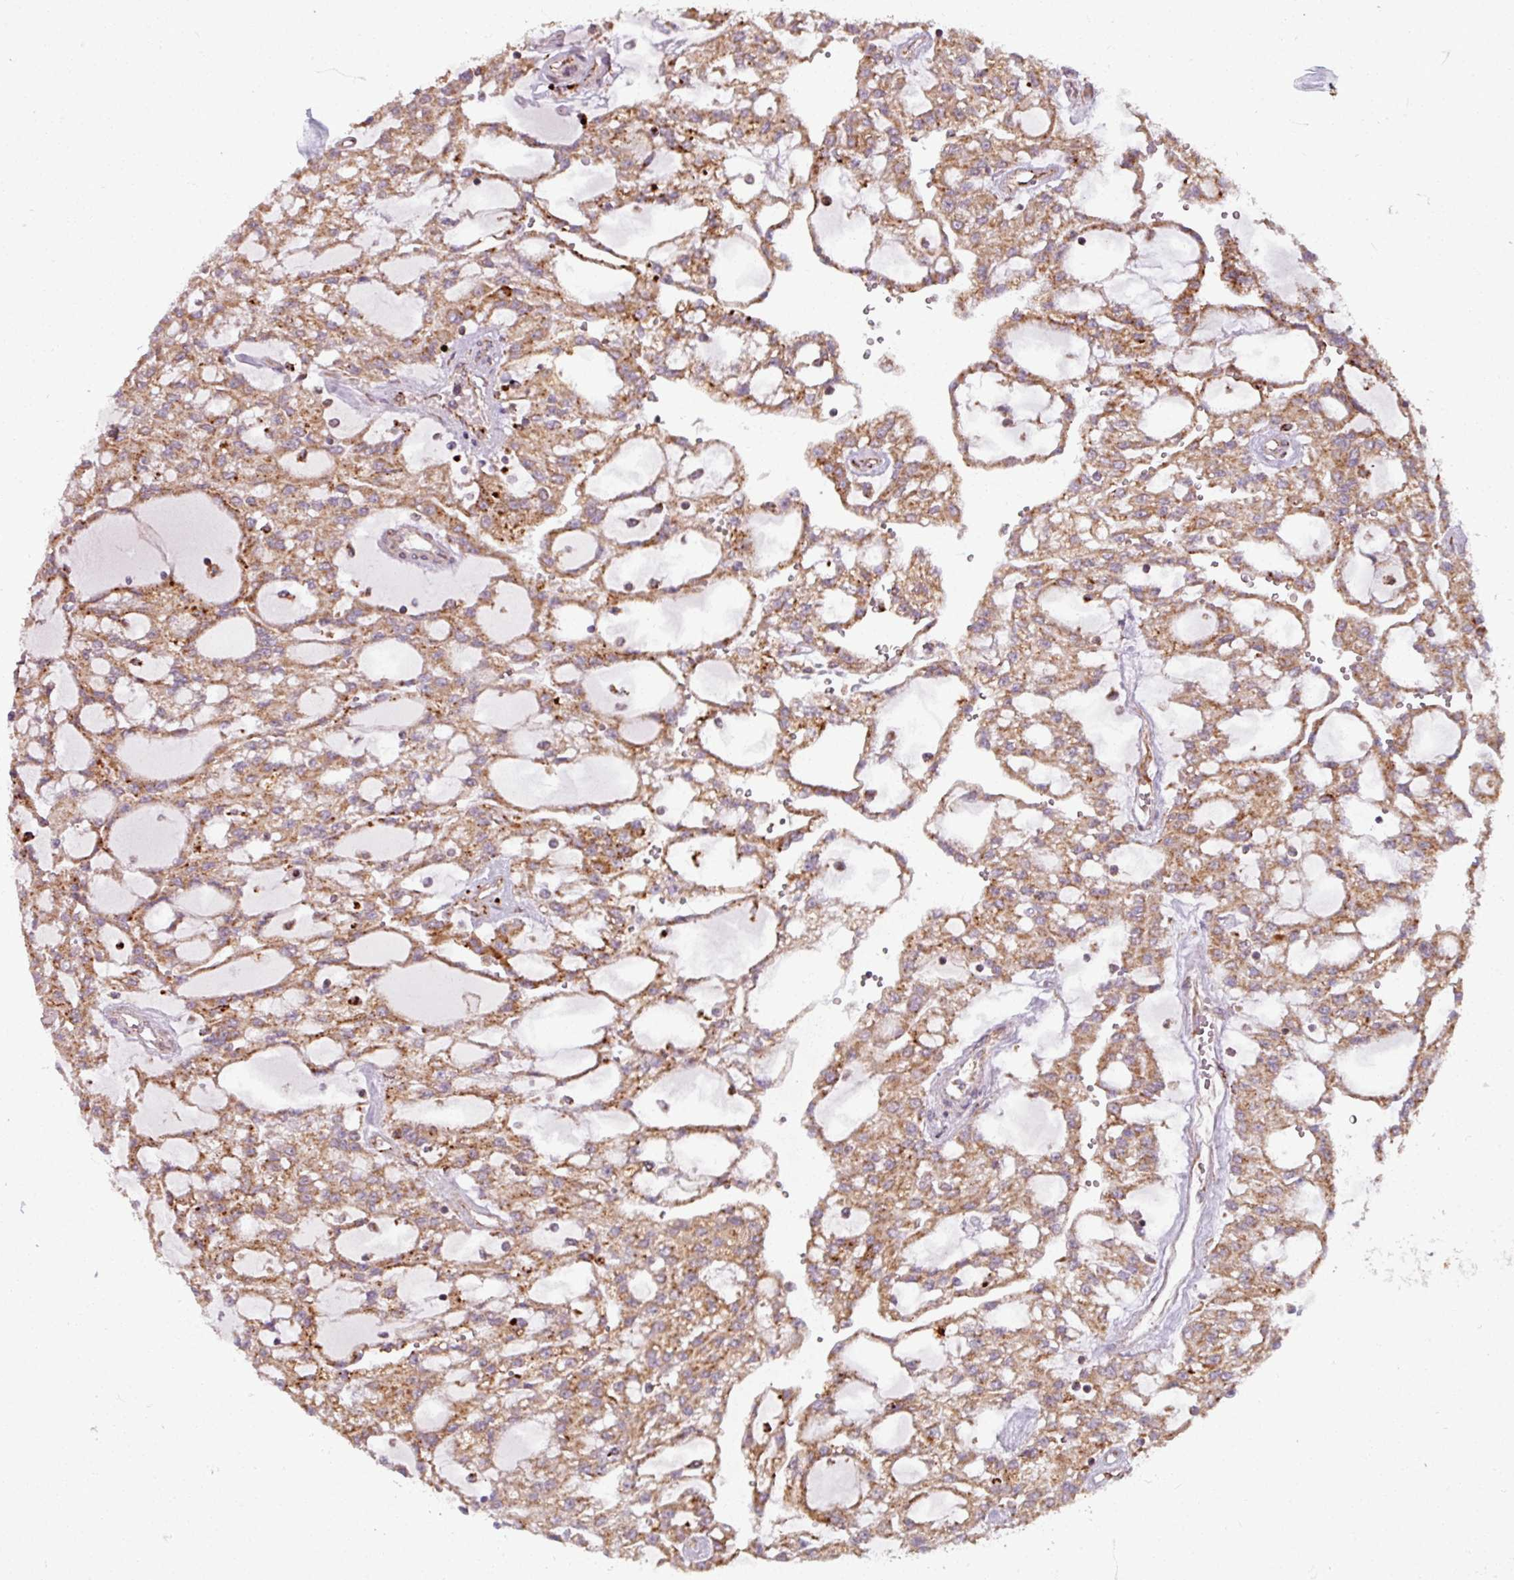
{"staining": {"intensity": "moderate", "quantity": ">75%", "location": "cytoplasmic/membranous"}, "tissue": "renal cancer", "cell_type": "Tumor cells", "image_type": "cancer", "snomed": [{"axis": "morphology", "description": "Adenocarcinoma, NOS"}, {"axis": "topography", "description": "Kidney"}], "caption": "Moderate cytoplasmic/membranous protein staining is seen in approximately >75% of tumor cells in adenocarcinoma (renal).", "gene": "MAGT1", "patient": {"sex": "male", "age": 63}}